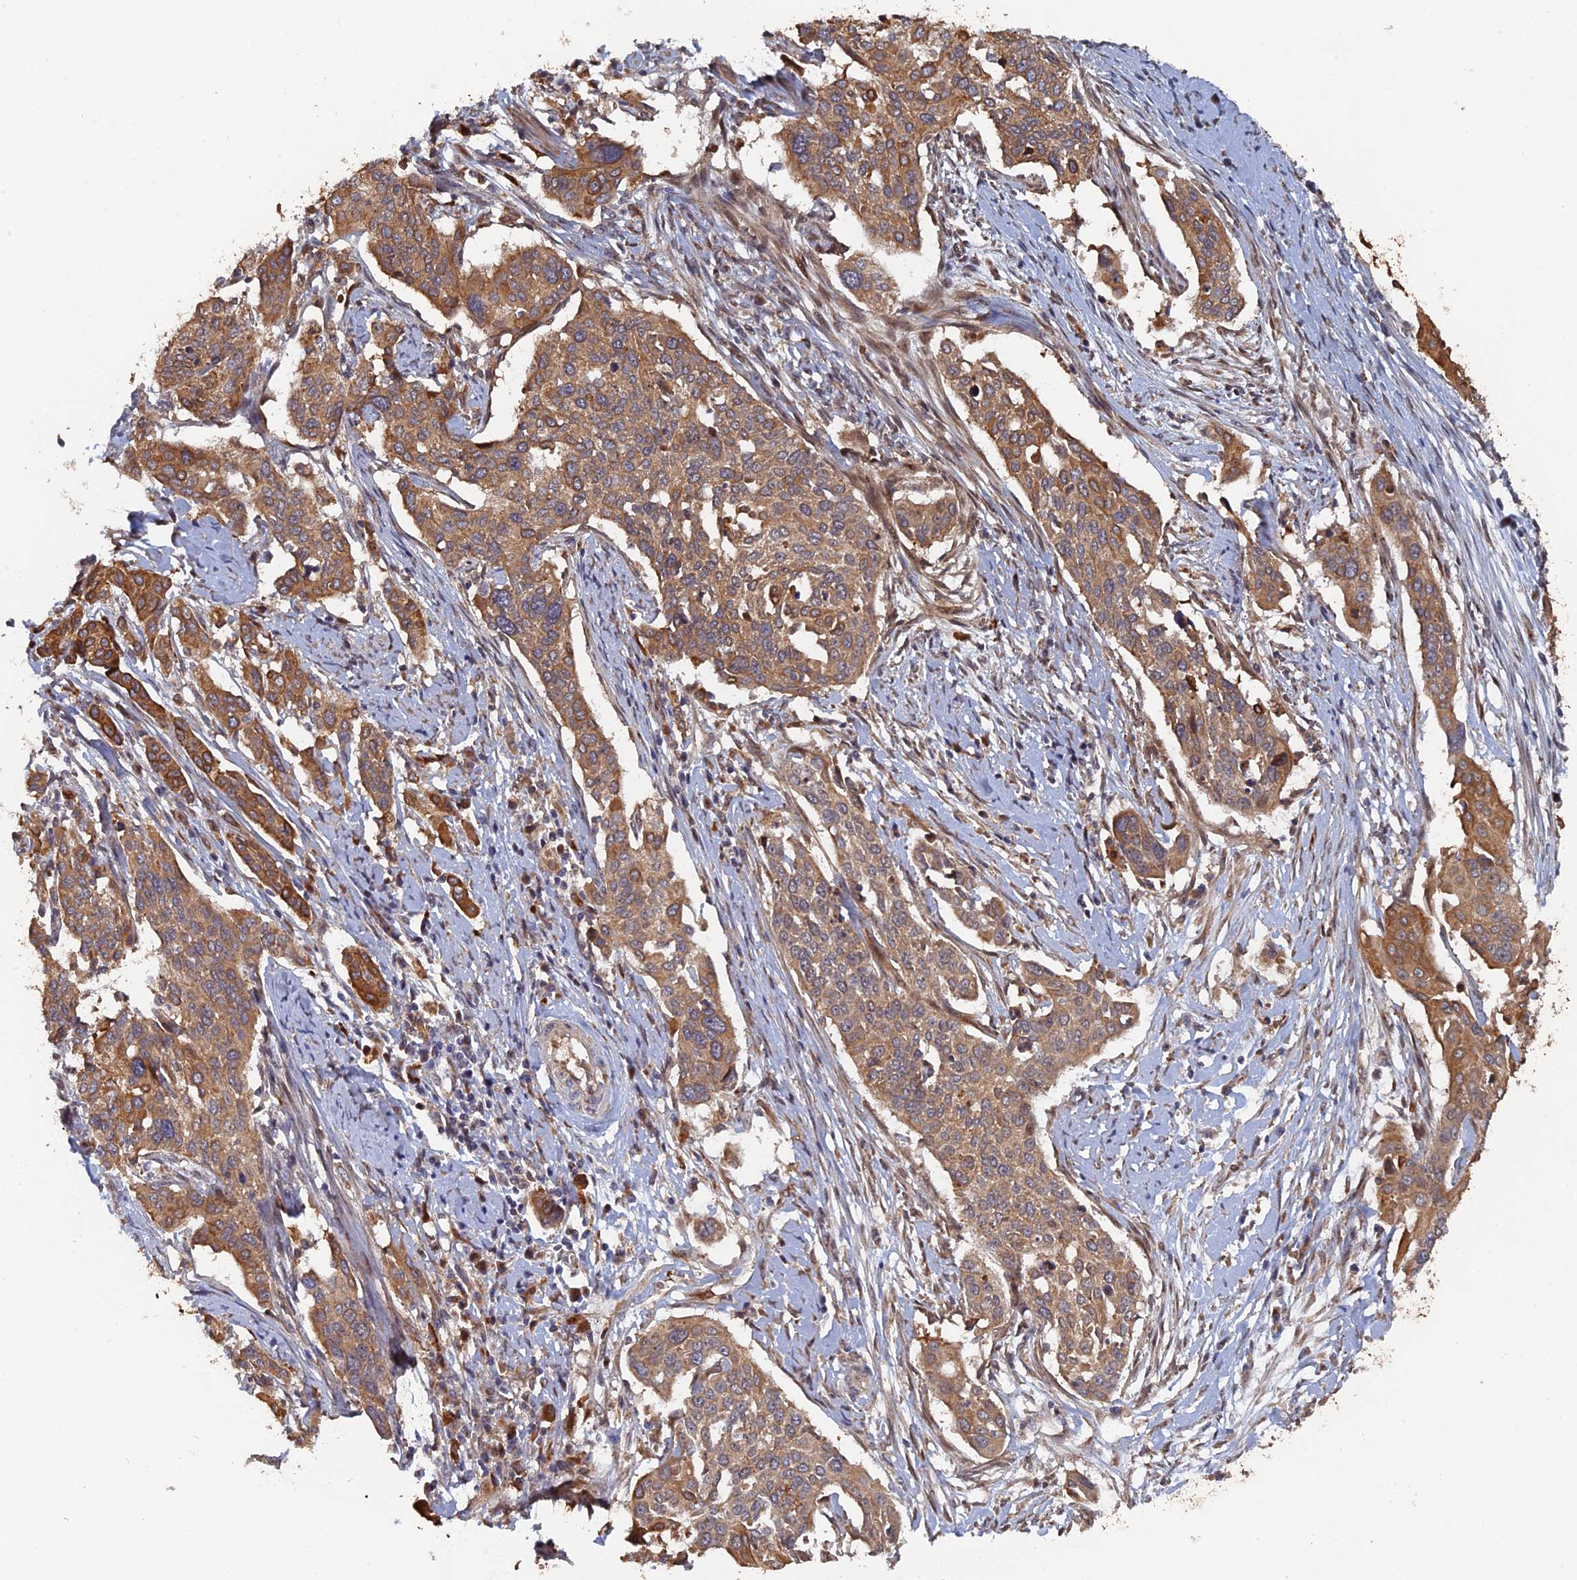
{"staining": {"intensity": "moderate", "quantity": ">75%", "location": "cytoplasmic/membranous"}, "tissue": "cervical cancer", "cell_type": "Tumor cells", "image_type": "cancer", "snomed": [{"axis": "morphology", "description": "Squamous cell carcinoma, NOS"}, {"axis": "topography", "description": "Cervix"}], "caption": "Immunohistochemistry image of neoplastic tissue: human cervical squamous cell carcinoma stained using IHC displays medium levels of moderate protein expression localized specifically in the cytoplasmic/membranous of tumor cells, appearing as a cytoplasmic/membranous brown color.", "gene": "VPS37C", "patient": {"sex": "female", "age": 44}}